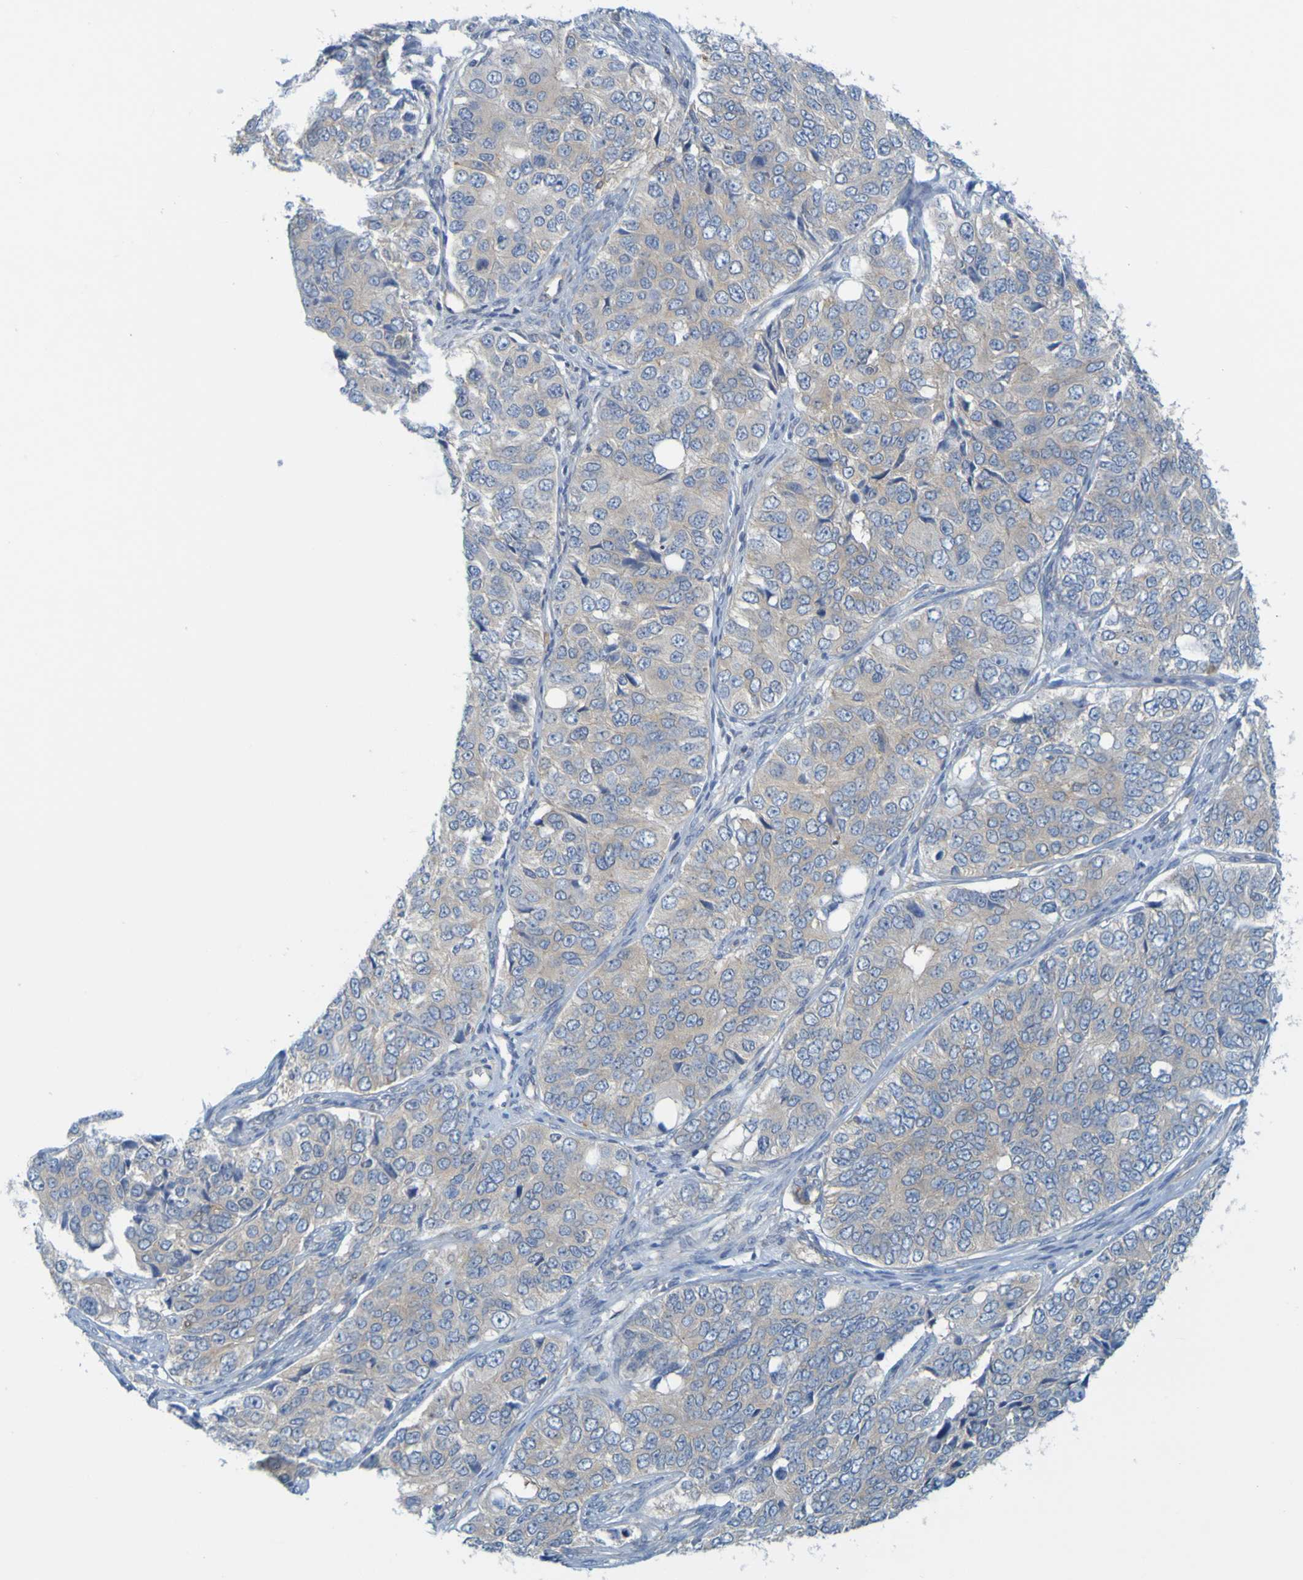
{"staining": {"intensity": "negative", "quantity": "none", "location": "none"}, "tissue": "ovarian cancer", "cell_type": "Tumor cells", "image_type": "cancer", "snomed": [{"axis": "morphology", "description": "Carcinoma, endometroid"}, {"axis": "topography", "description": "Ovary"}], "caption": "Immunohistochemistry image of endometroid carcinoma (ovarian) stained for a protein (brown), which demonstrates no staining in tumor cells.", "gene": "APPL1", "patient": {"sex": "female", "age": 51}}